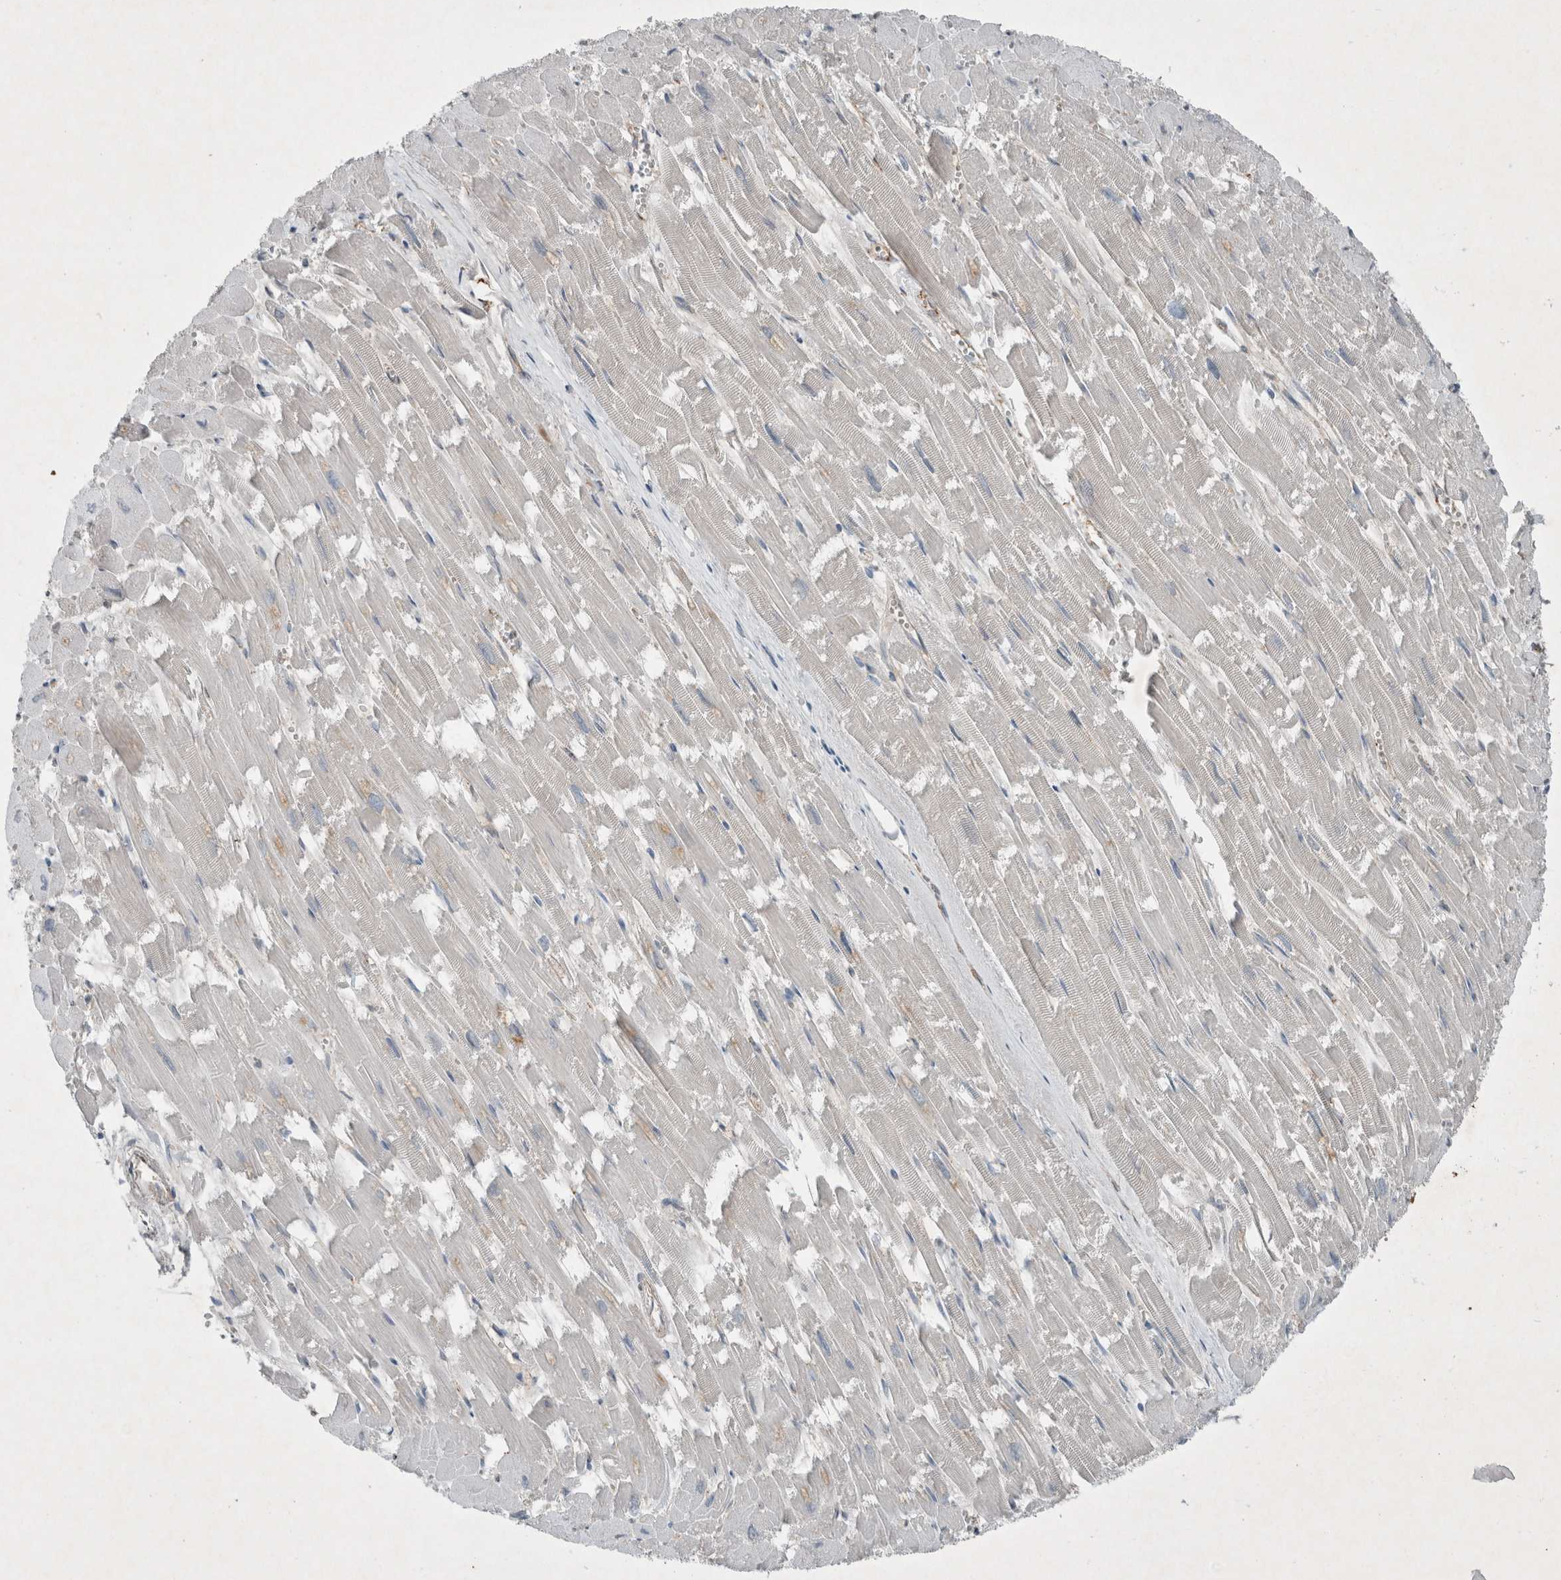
{"staining": {"intensity": "negative", "quantity": "none", "location": "none"}, "tissue": "heart muscle", "cell_type": "Cardiomyocytes", "image_type": "normal", "snomed": [{"axis": "morphology", "description": "Normal tissue, NOS"}, {"axis": "topography", "description": "Heart"}], "caption": "This is an IHC micrograph of unremarkable heart muscle. There is no expression in cardiomyocytes.", "gene": "ENSG00000285245", "patient": {"sex": "male", "age": 54}}